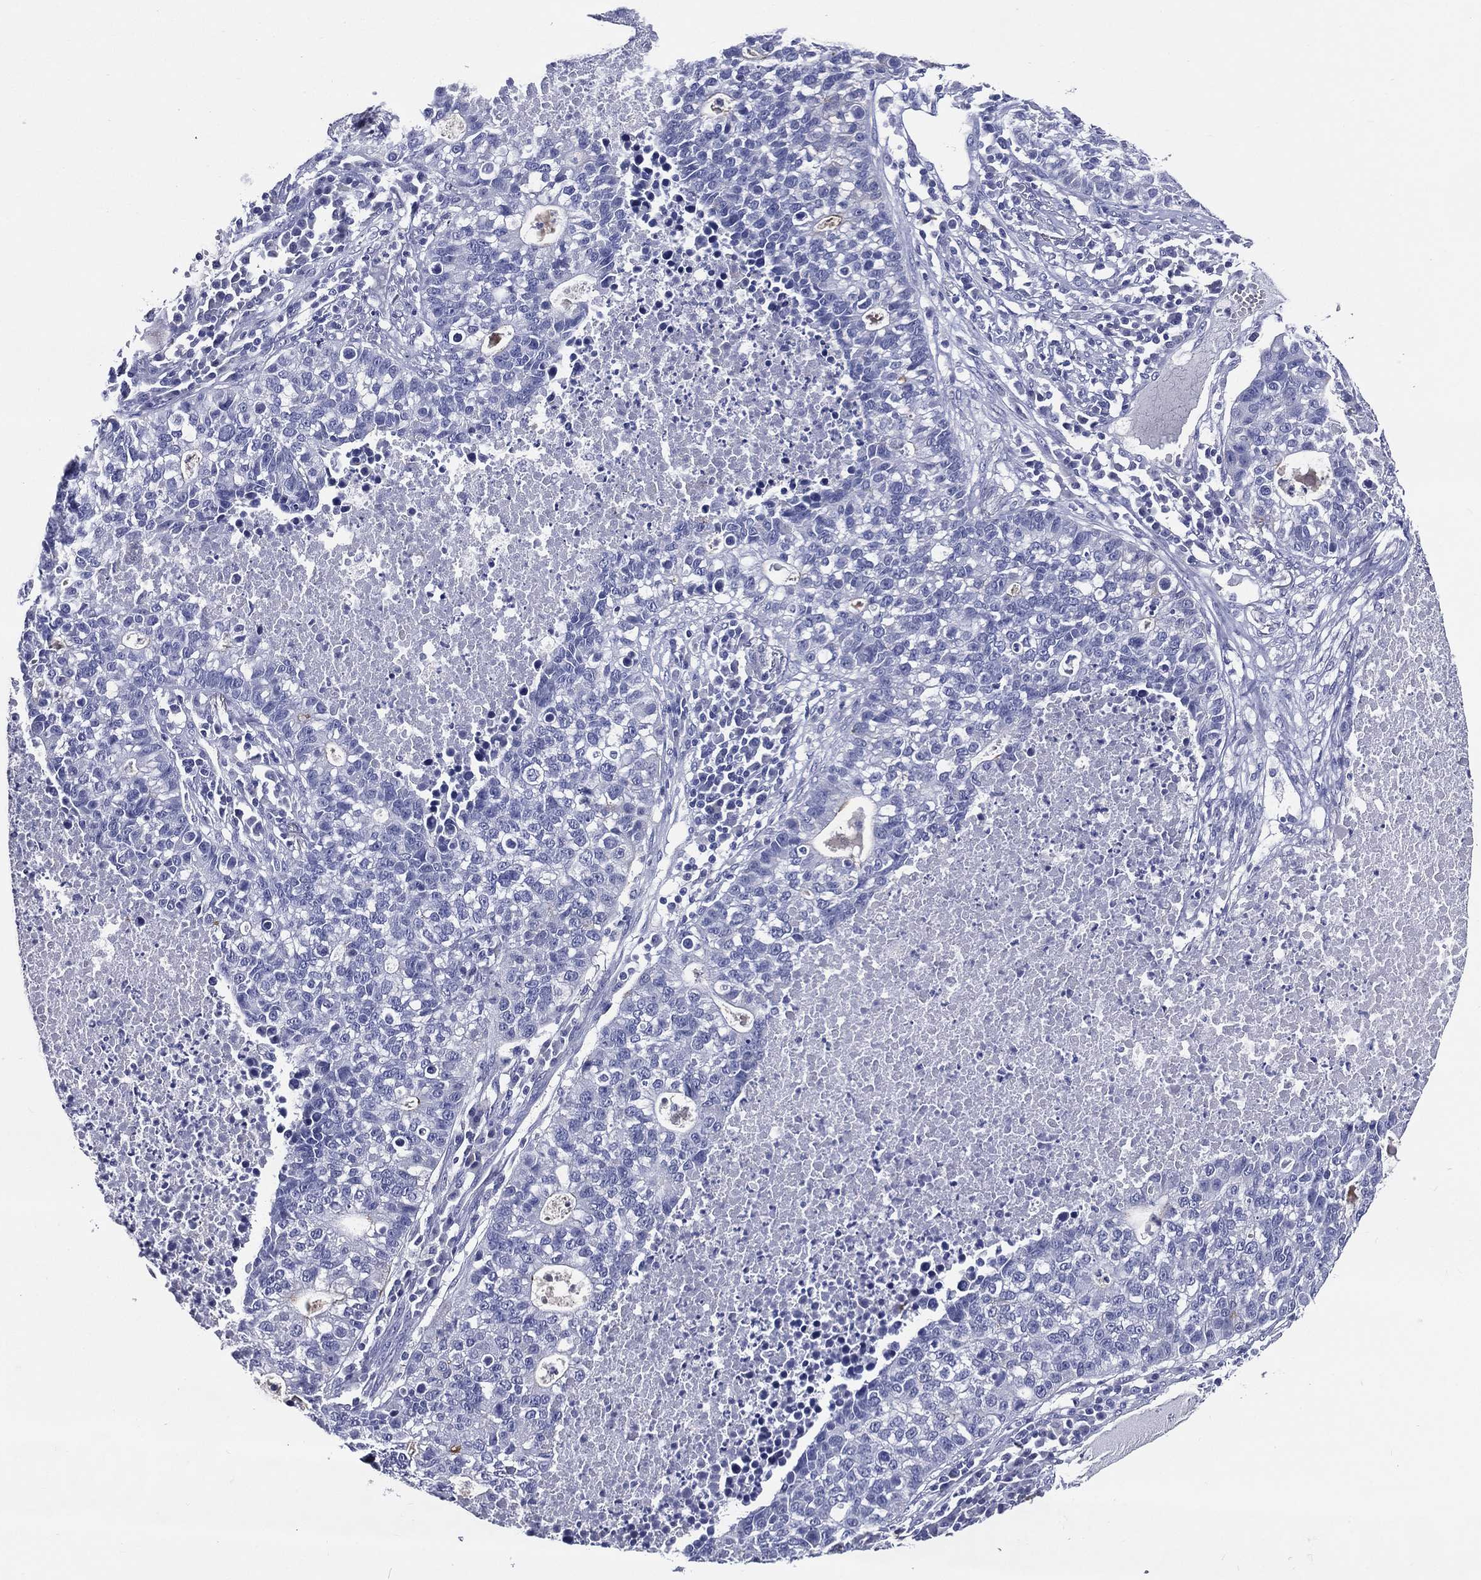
{"staining": {"intensity": "negative", "quantity": "none", "location": "none"}, "tissue": "lung cancer", "cell_type": "Tumor cells", "image_type": "cancer", "snomed": [{"axis": "morphology", "description": "Adenocarcinoma, NOS"}, {"axis": "topography", "description": "Lung"}], "caption": "Tumor cells are negative for protein expression in human adenocarcinoma (lung).", "gene": "ACE2", "patient": {"sex": "male", "age": 57}}